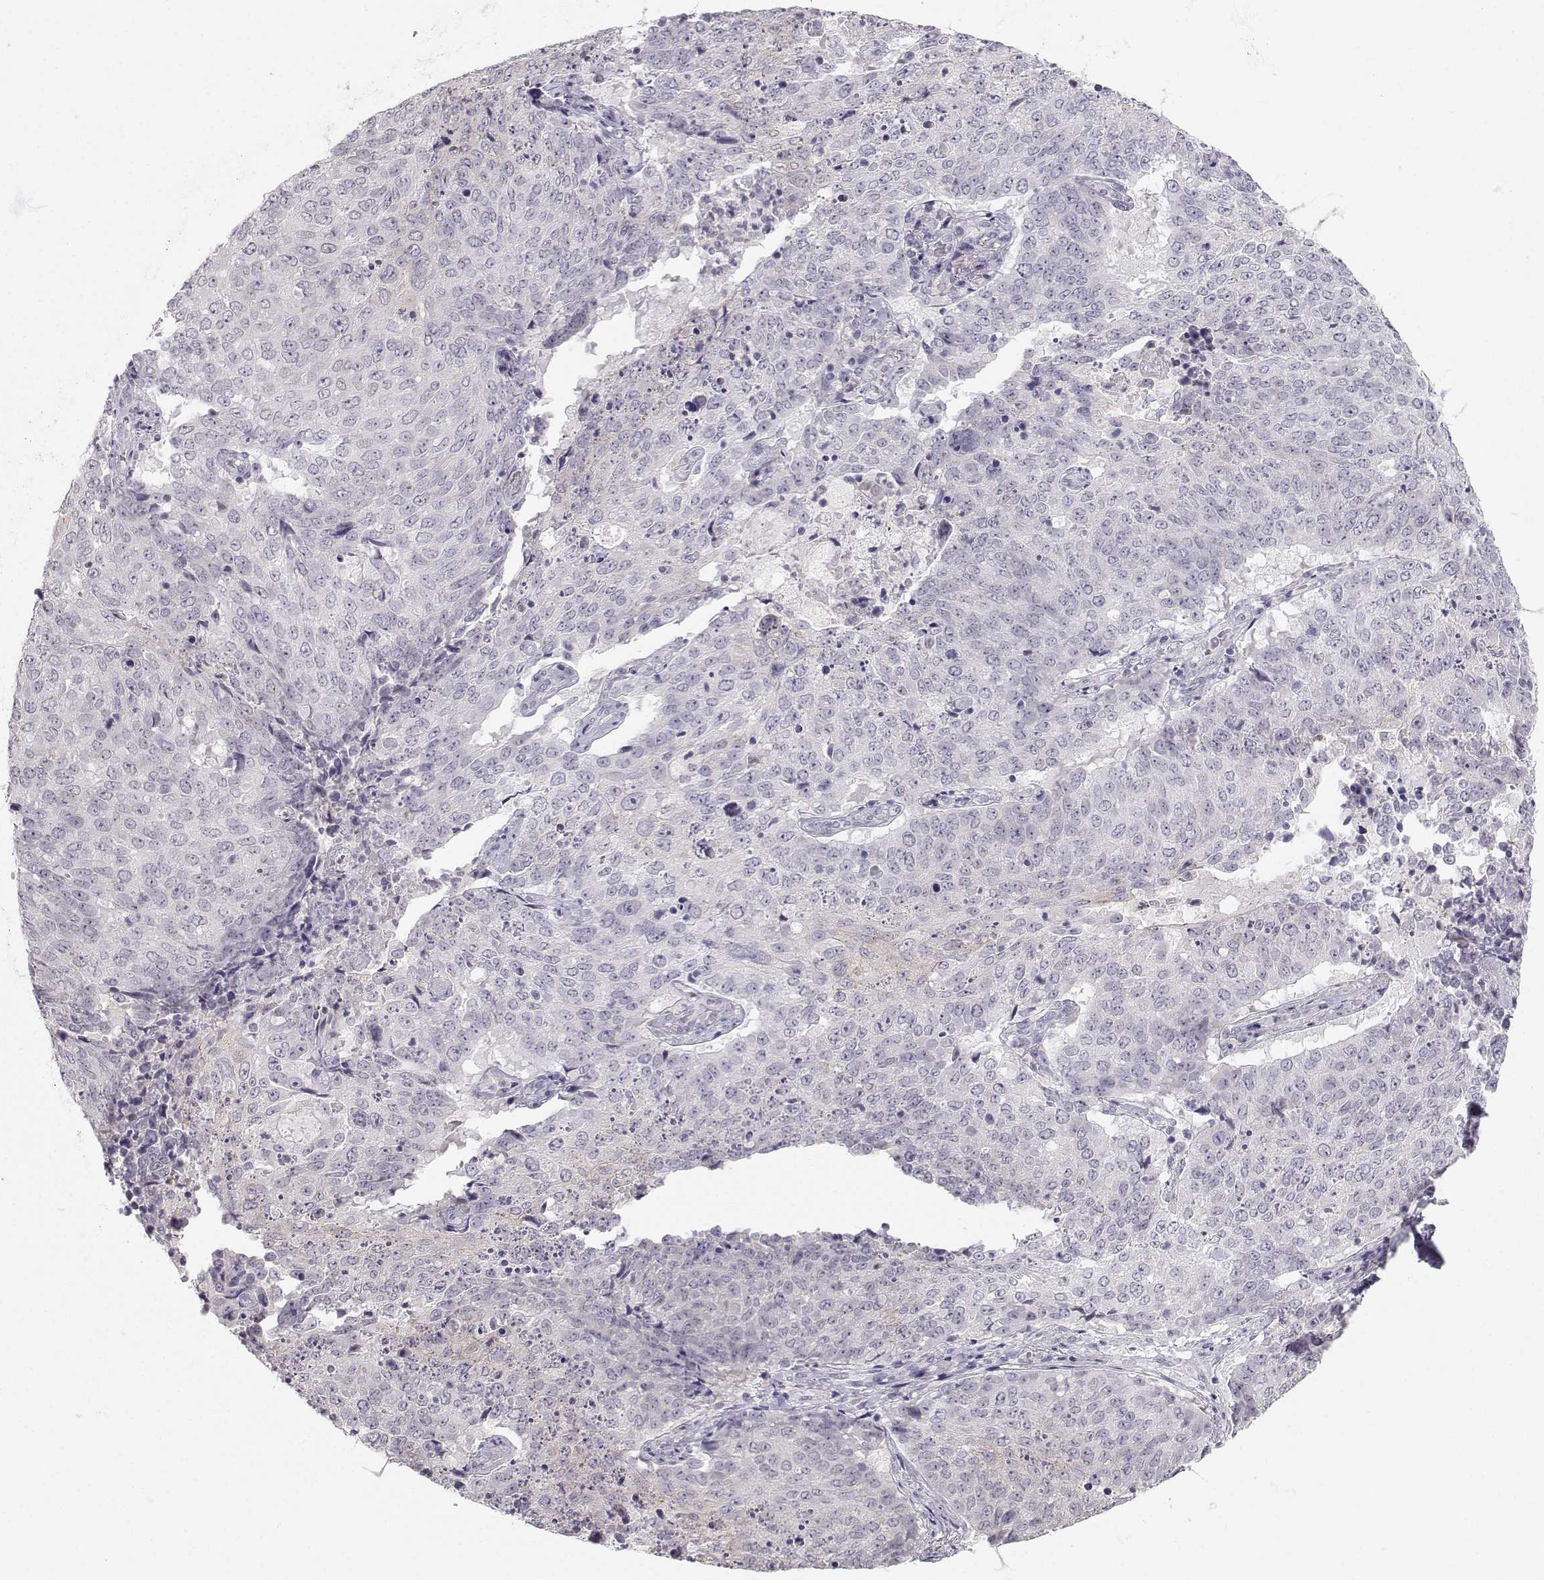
{"staining": {"intensity": "weak", "quantity": "<25%", "location": "cytoplasmic/membranous"}, "tissue": "lung cancer", "cell_type": "Tumor cells", "image_type": "cancer", "snomed": [{"axis": "morphology", "description": "Normal tissue, NOS"}, {"axis": "morphology", "description": "Squamous cell carcinoma, NOS"}, {"axis": "topography", "description": "Bronchus"}, {"axis": "topography", "description": "Lung"}], "caption": "Immunohistochemical staining of squamous cell carcinoma (lung) reveals no significant staining in tumor cells.", "gene": "ZNF185", "patient": {"sex": "male", "age": 64}}